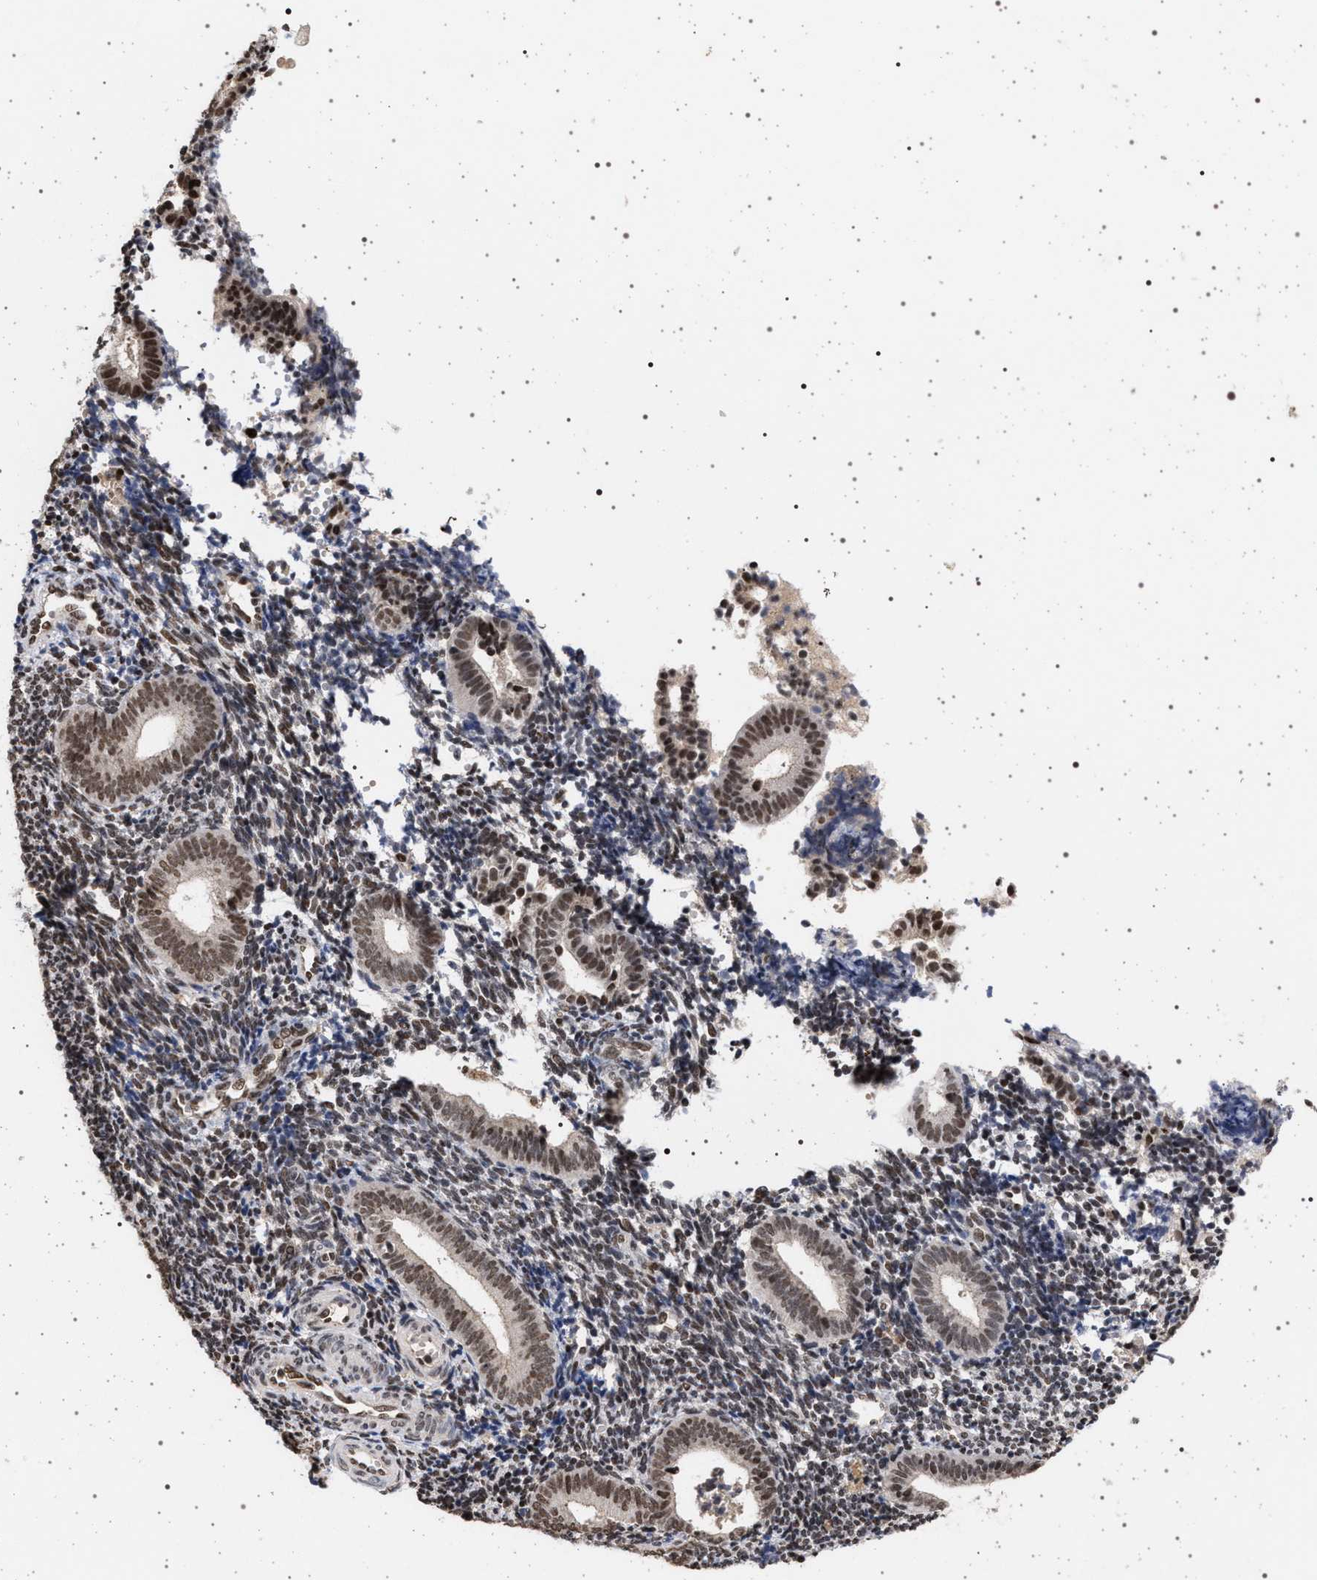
{"staining": {"intensity": "moderate", "quantity": ">75%", "location": "nuclear"}, "tissue": "endometrium", "cell_type": "Cells in endometrial stroma", "image_type": "normal", "snomed": [{"axis": "morphology", "description": "Normal tissue, NOS"}, {"axis": "topography", "description": "Uterus"}, {"axis": "topography", "description": "Endometrium"}], "caption": "The photomicrograph exhibits staining of unremarkable endometrium, revealing moderate nuclear protein expression (brown color) within cells in endometrial stroma.", "gene": "PHF12", "patient": {"sex": "female", "age": 33}}